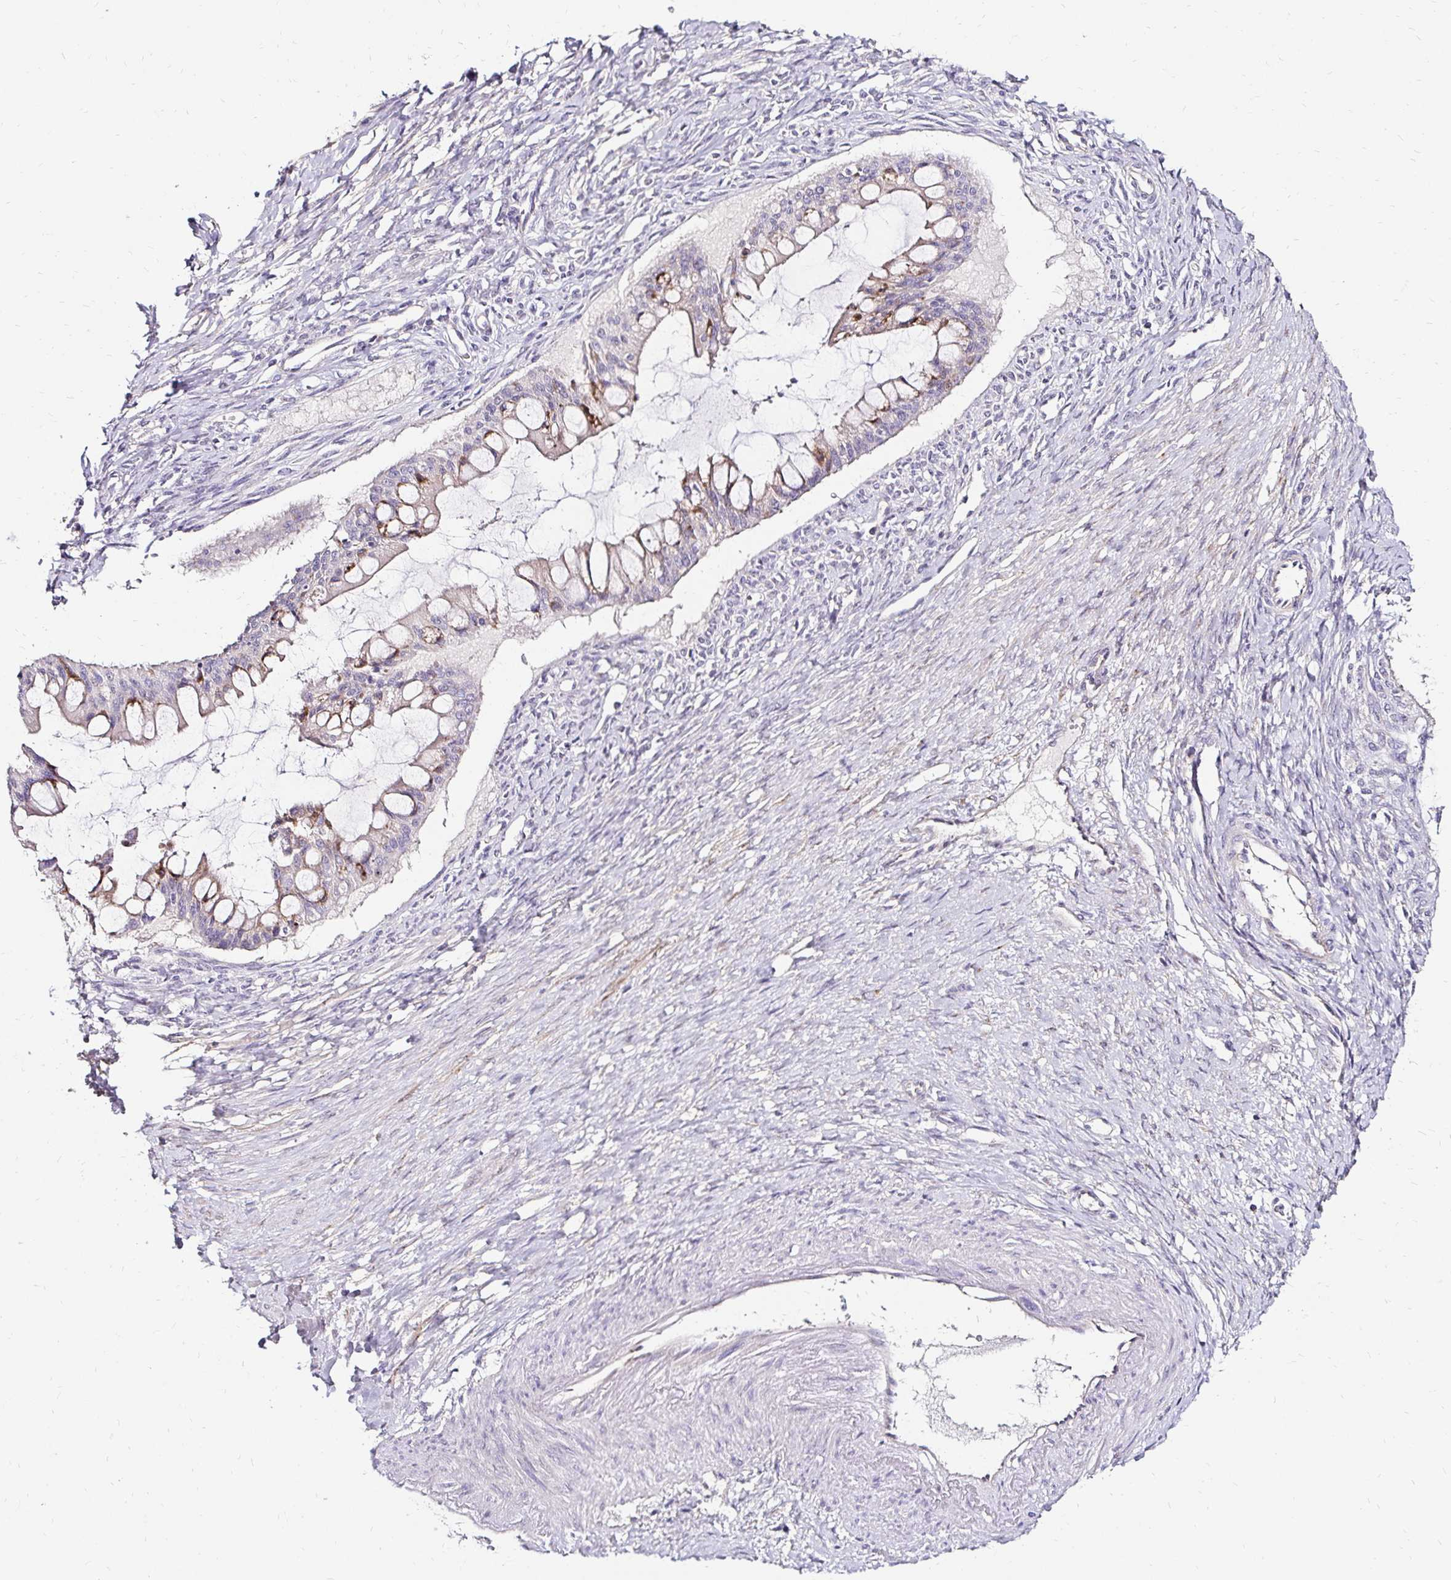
{"staining": {"intensity": "negative", "quantity": "none", "location": "none"}, "tissue": "ovarian cancer", "cell_type": "Tumor cells", "image_type": "cancer", "snomed": [{"axis": "morphology", "description": "Cystadenocarcinoma, mucinous, NOS"}, {"axis": "topography", "description": "Ovary"}], "caption": "DAB (3,3'-diaminobenzidine) immunohistochemical staining of human ovarian cancer (mucinous cystadenocarcinoma) reveals no significant expression in tumor cells.", "gene": "PRIMA1", "patient": {"sex": "female", "age": 73}}